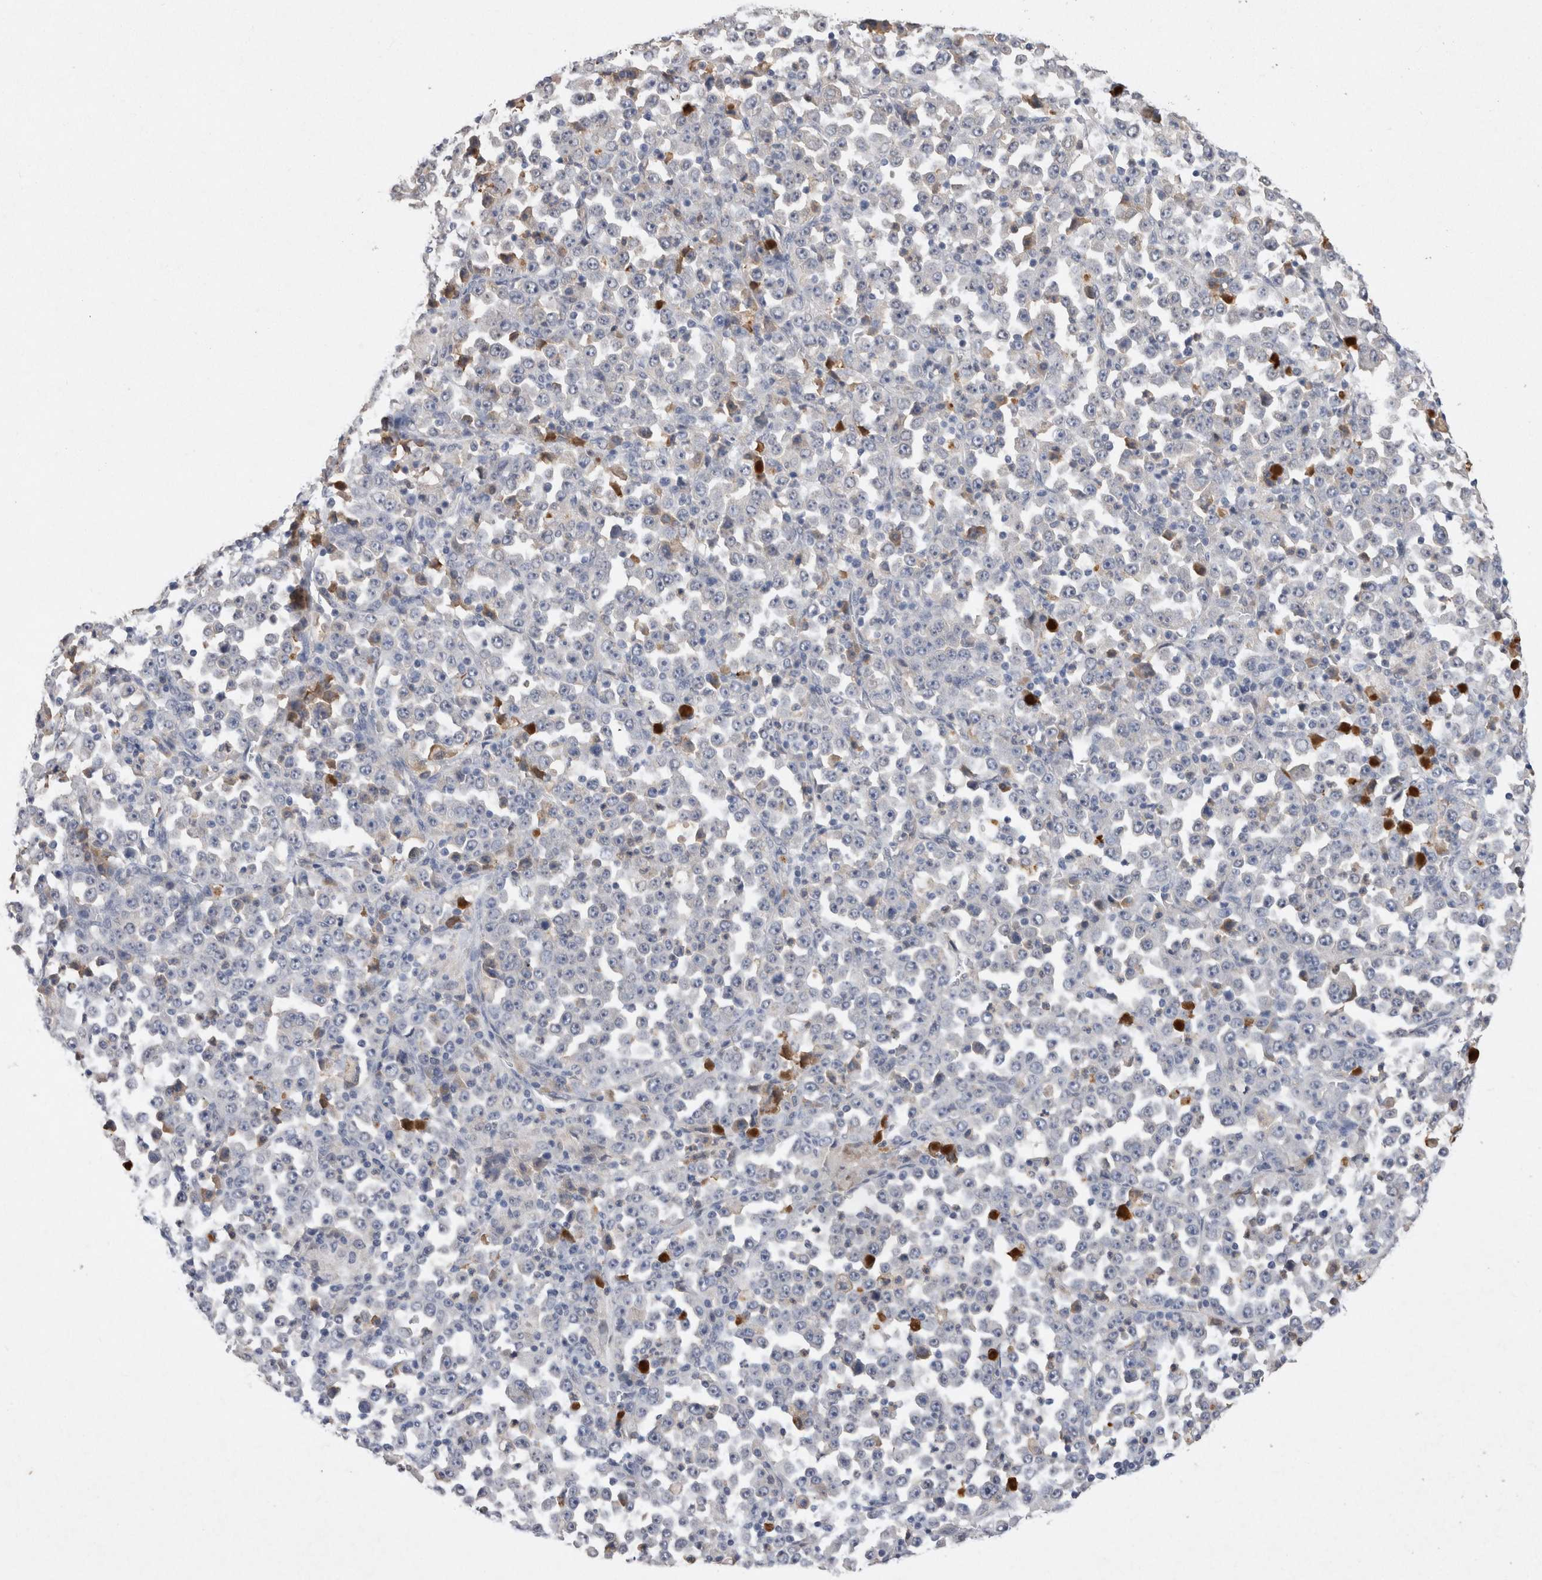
{"staining": {"intensity": "negative", "quantity": "none", "location": "none"}, "tissue": "stomach cancer", "cell_type": "Tumor cells", "image_type": "cancer", "snomed": [{"axis": "morphology", "description": "Normal tissue, NOS"}, {"axis": "morphology", "description": "Adenocarcinoma, NOS"}, {"axis": "topography", "description": "Stomach, upper"}, {"axis": "topography", "description": "Stomach"}], "caption": "Tumor cells show no significant protein positivity in stomach cancer (adenocarcinoma). (DAB immunohistochemistry (IHC) with hematoxylin counter stain).", "gene": "VSIG4", "patient": {"sex": "male", "age": 59}}